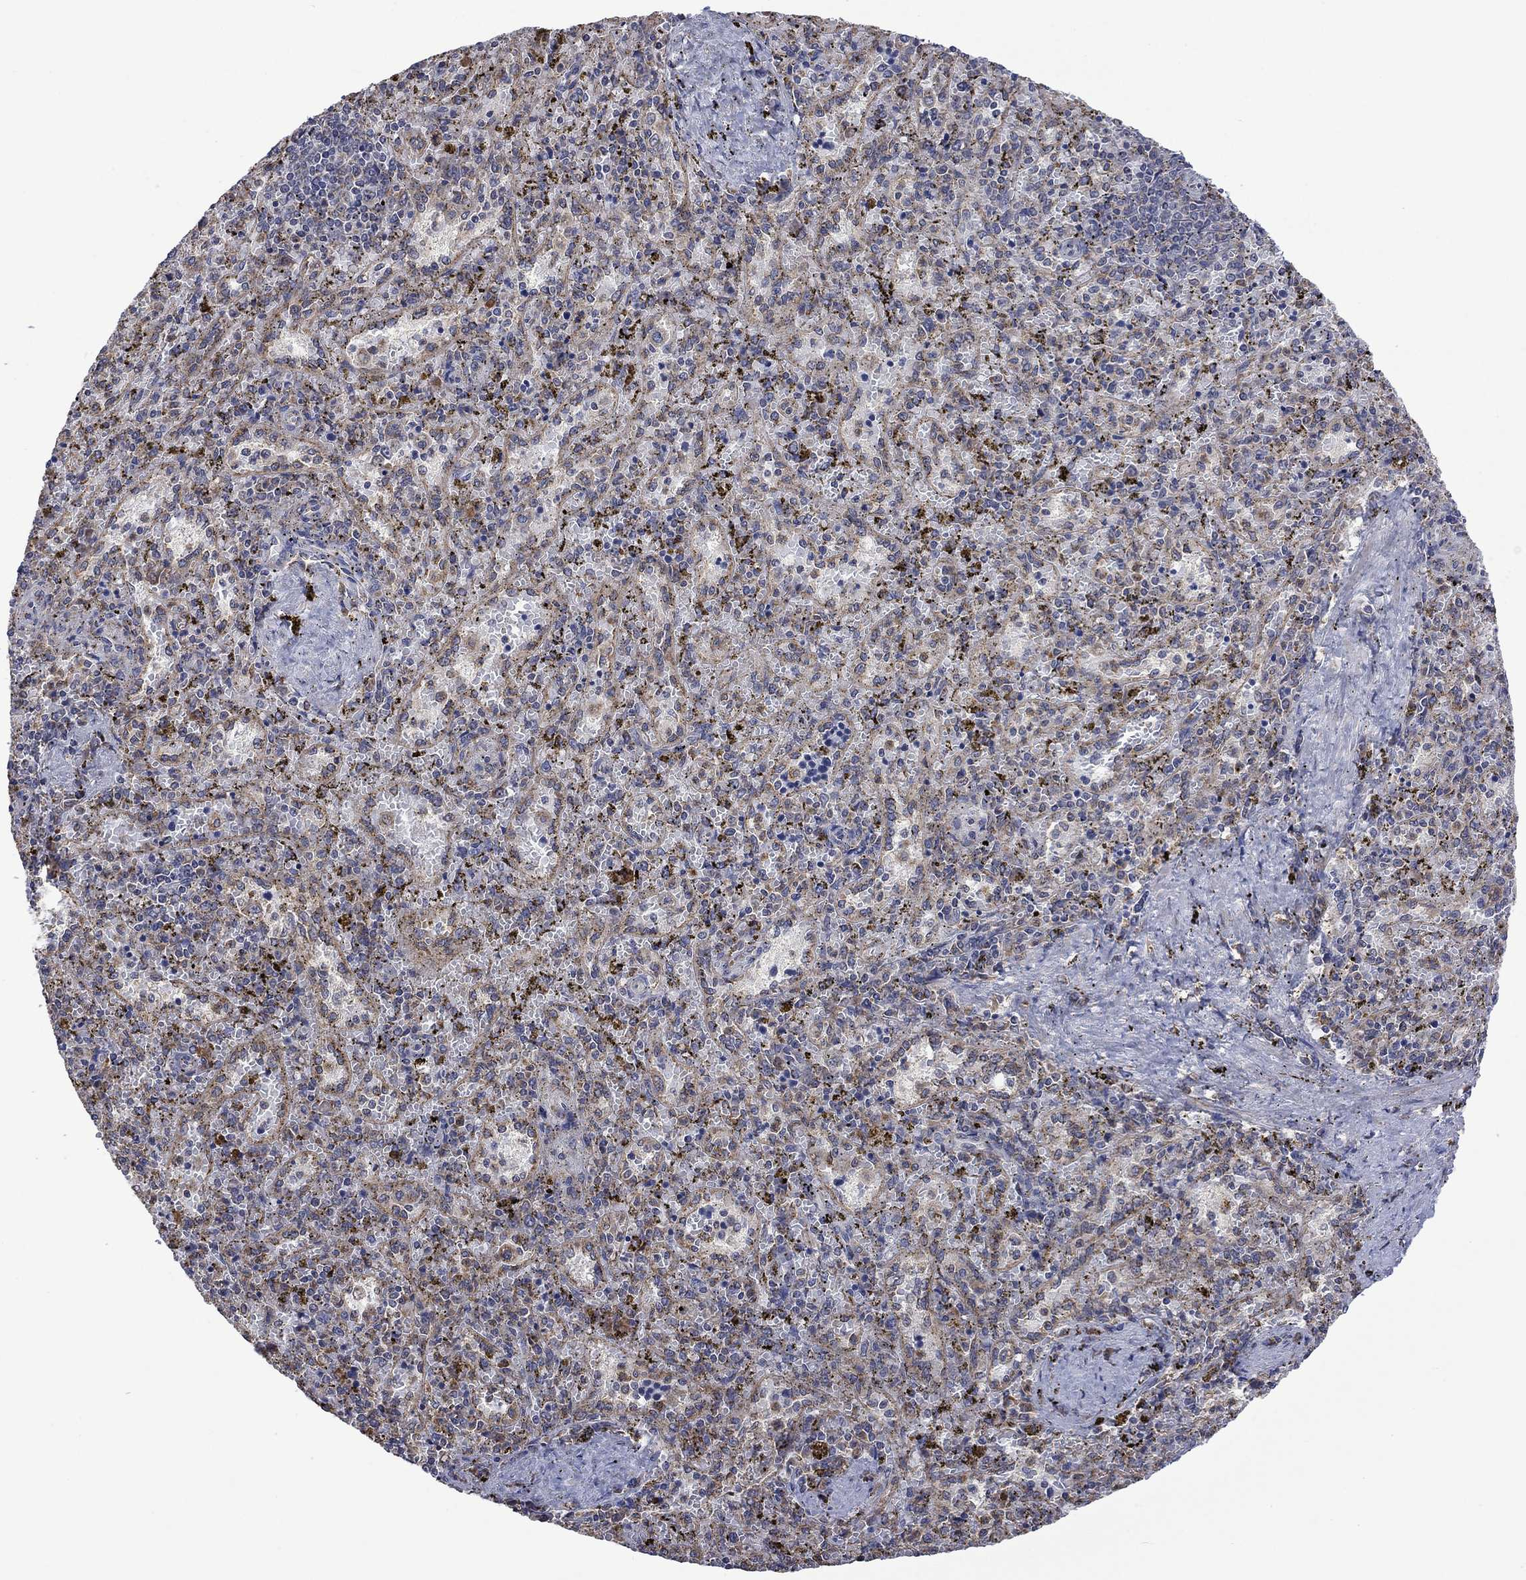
{"staining": {"intensity": "negative", "quantity": "none", "location": "none"}, "tissue": "spleen", "cell_type": "Cells in red pulp", "image_type": "normal", "snomed": [{"axis": "morphology", "description": "Normal tissue, NOS"}, {"axis": "topography", "description": "Spleen"}], "caption": "Micrograph shows no protein positivity in cells in red pulp of benign spleen. (Brightfield microscopy of DAB immunohistochemistry at high magnification).", "gene": "FURIN", "patient": {"sex": "female", "age": 50}}